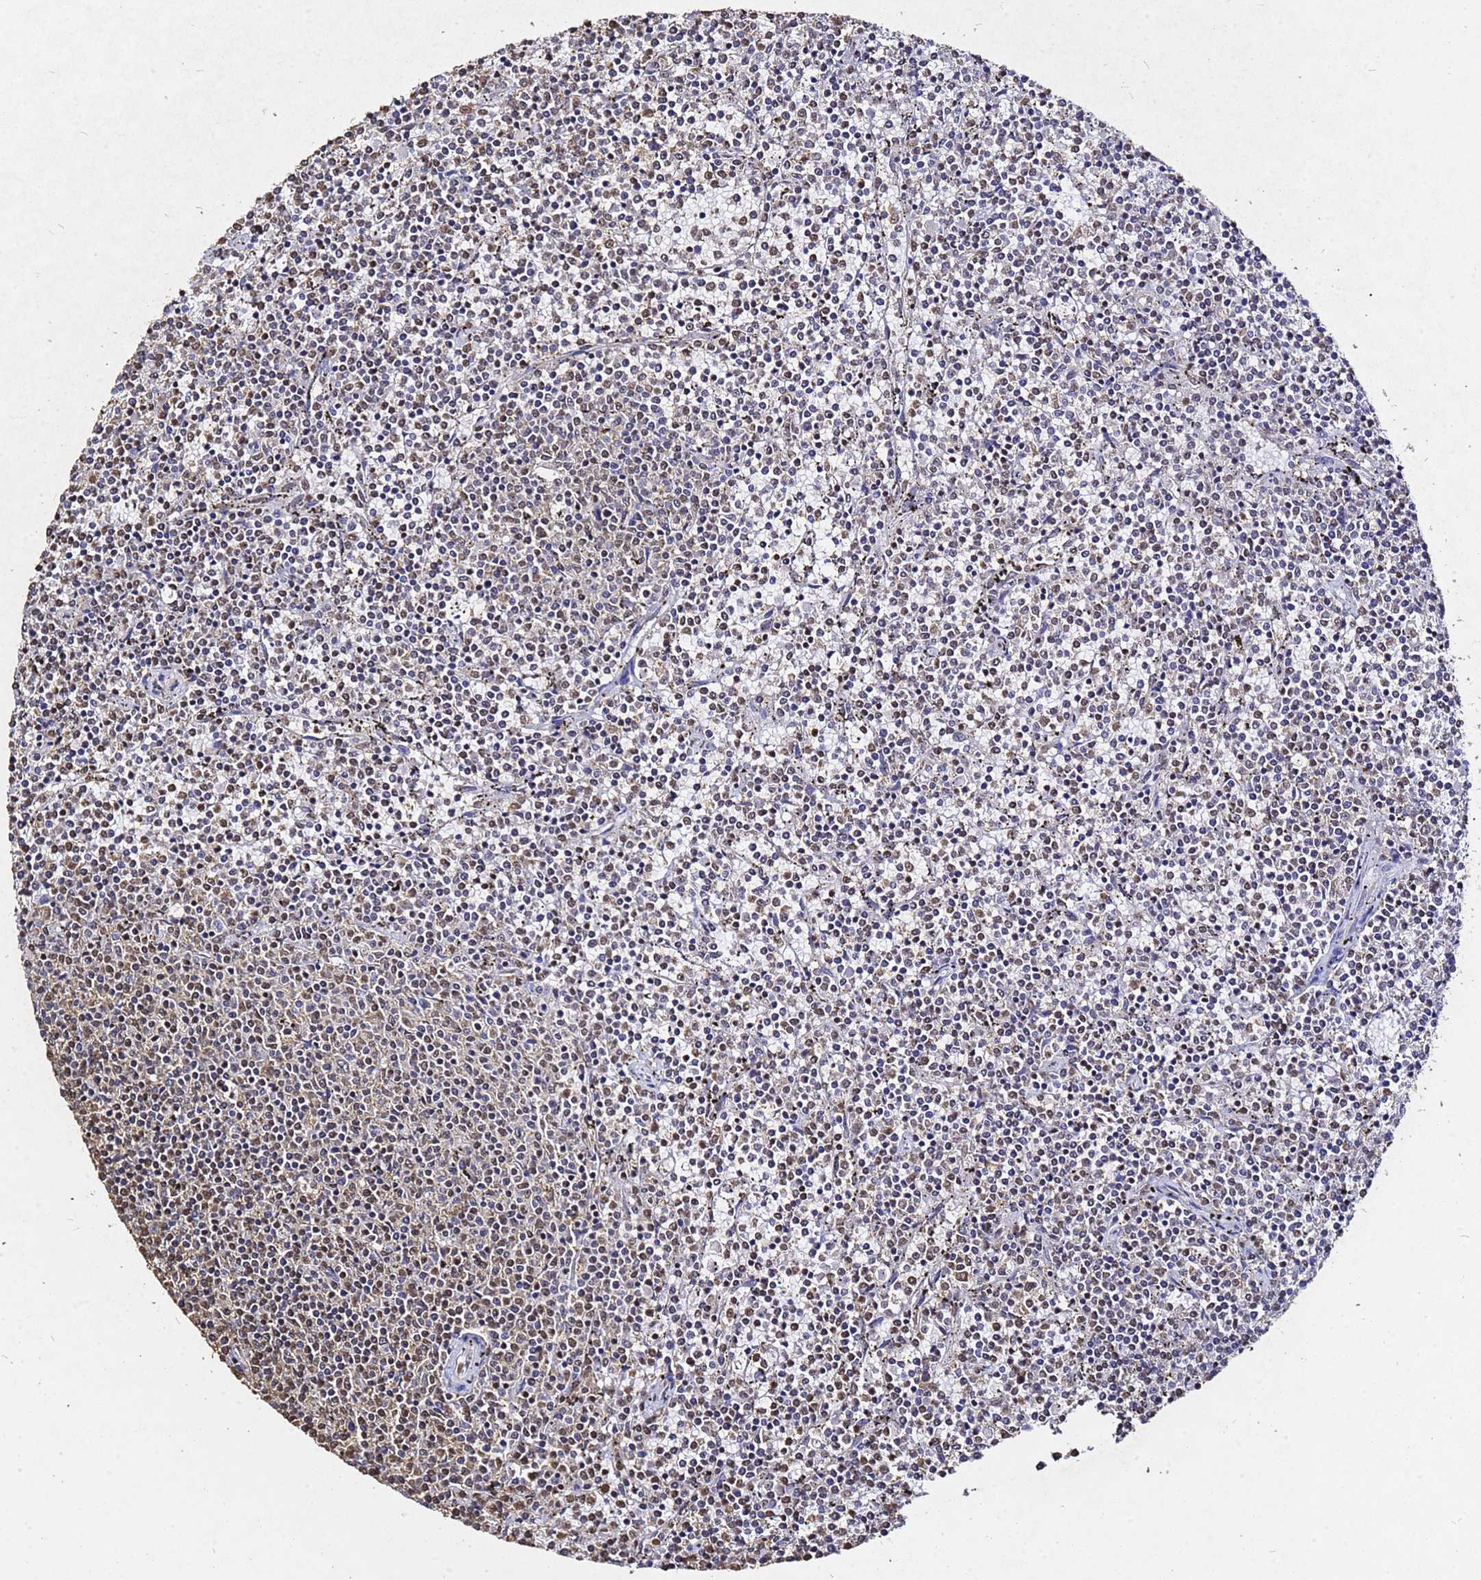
{"staining": {"intensity": "weak", "quantity": "<25%", "location": "nuclear"}, "tissue": "lymphoma", "cell_type": "Tumor cells", "image_type": "cancer", "snomed": [{"axis": "morphology", "description": "Malignant lymphoma, non-Hodgkin's type, Low grade"}, {"axis": "topography", "description": "Spleen"}], "caption": "The photomicrograph shows no significant positivity in tumor cells of lymphoma.", "gene": "MYOCD", "patient": {"sex": "female", "age": 50}}